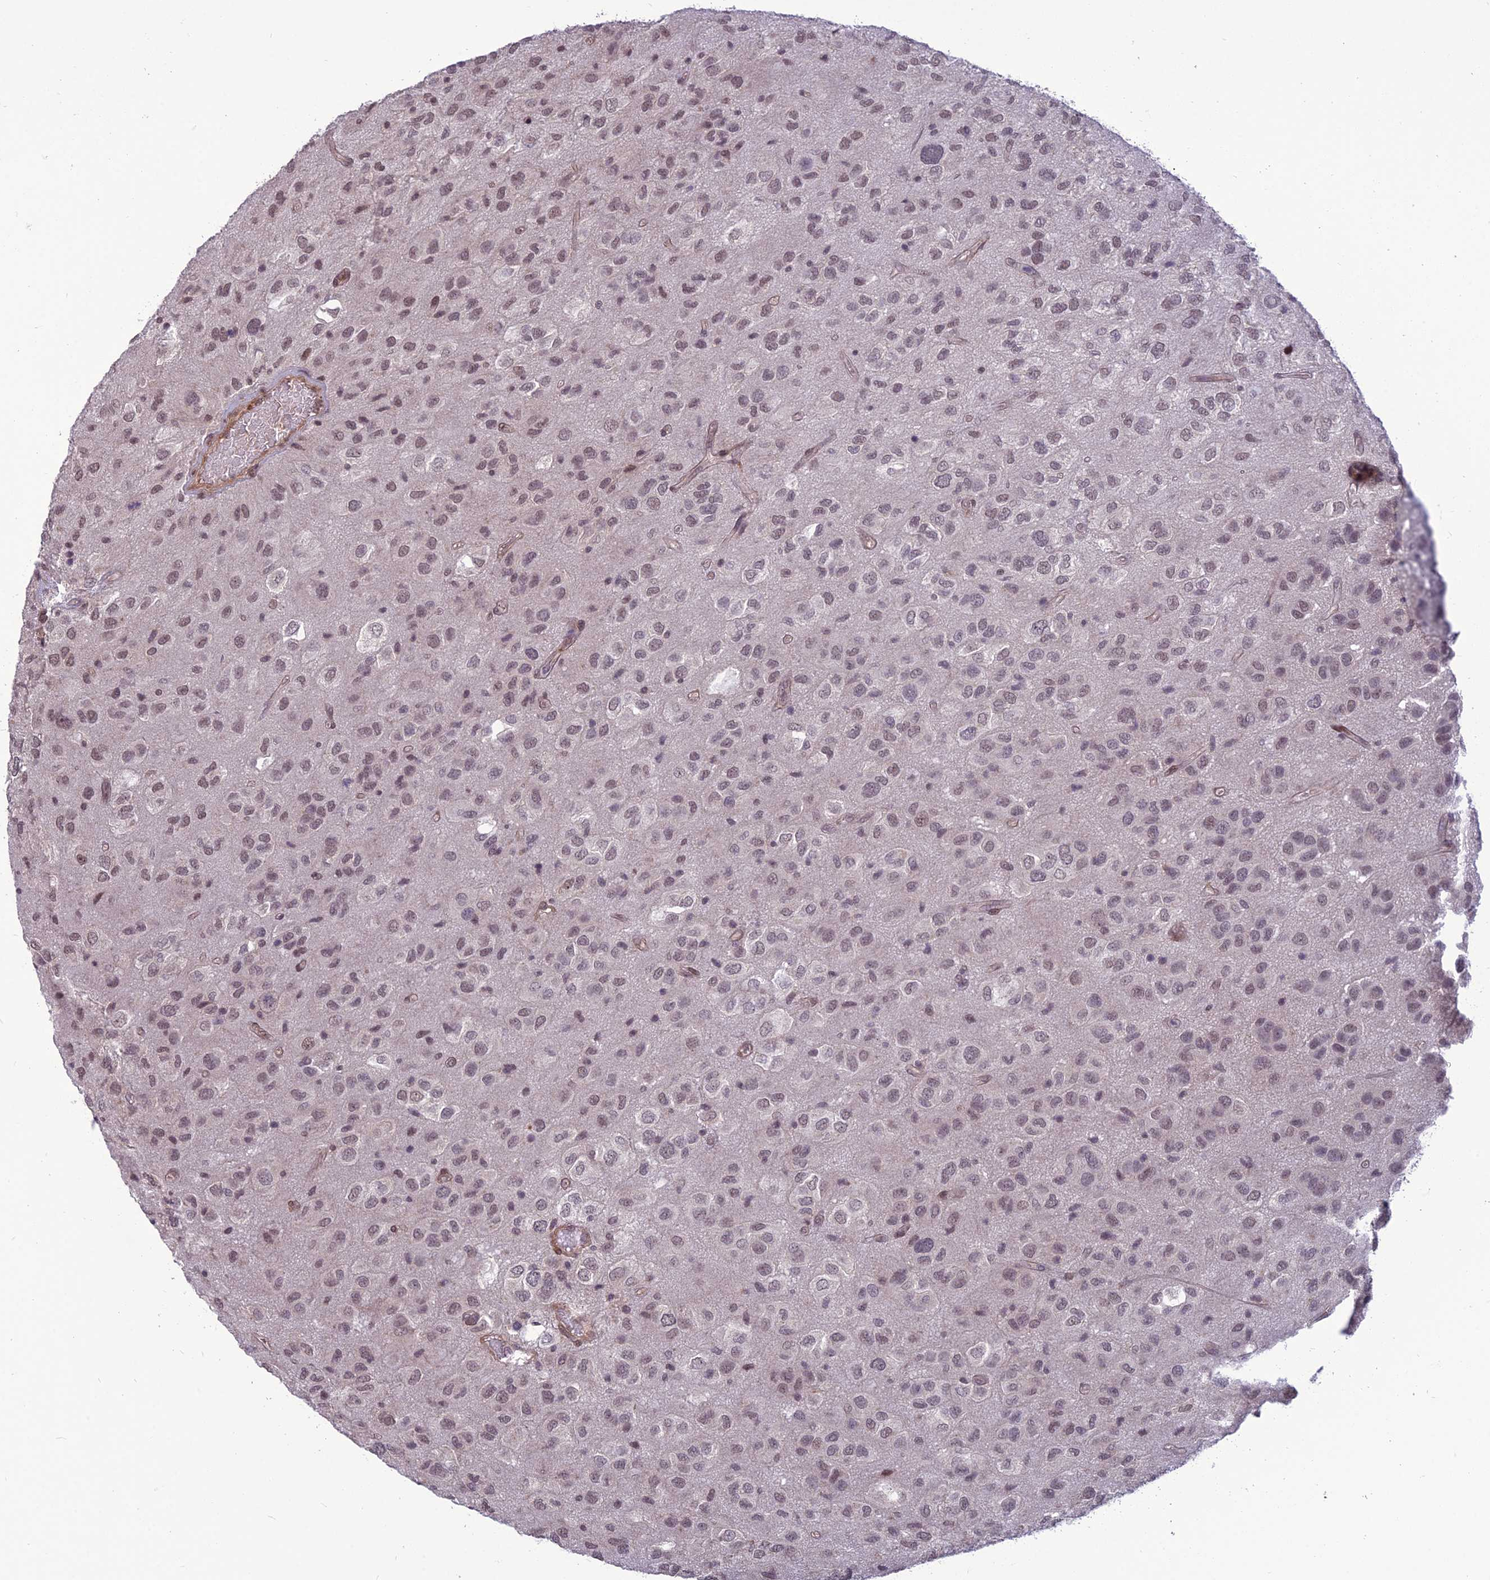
{"staining": {"intensity": "weak", "quantity": "25%-75%", "location": "cytoplasmic/membranous,nuclear"}, "tissue": "glioma", "cell_type": "Tumor cells", "image_type": "cancer", "snomed": [{"axis": "morphology", "description": "Glioma, malignant, Low grade"}, {"axis": "topography", "description": "Brain"}], "caption": "A low amount of weak cytoplasmic/membranous and nuclear positivity is seen in approximately 25%-75% of tumor cells in glioma tissue.", "gene": "FBRS", "patient": {"sex": "male", "age": 66}}